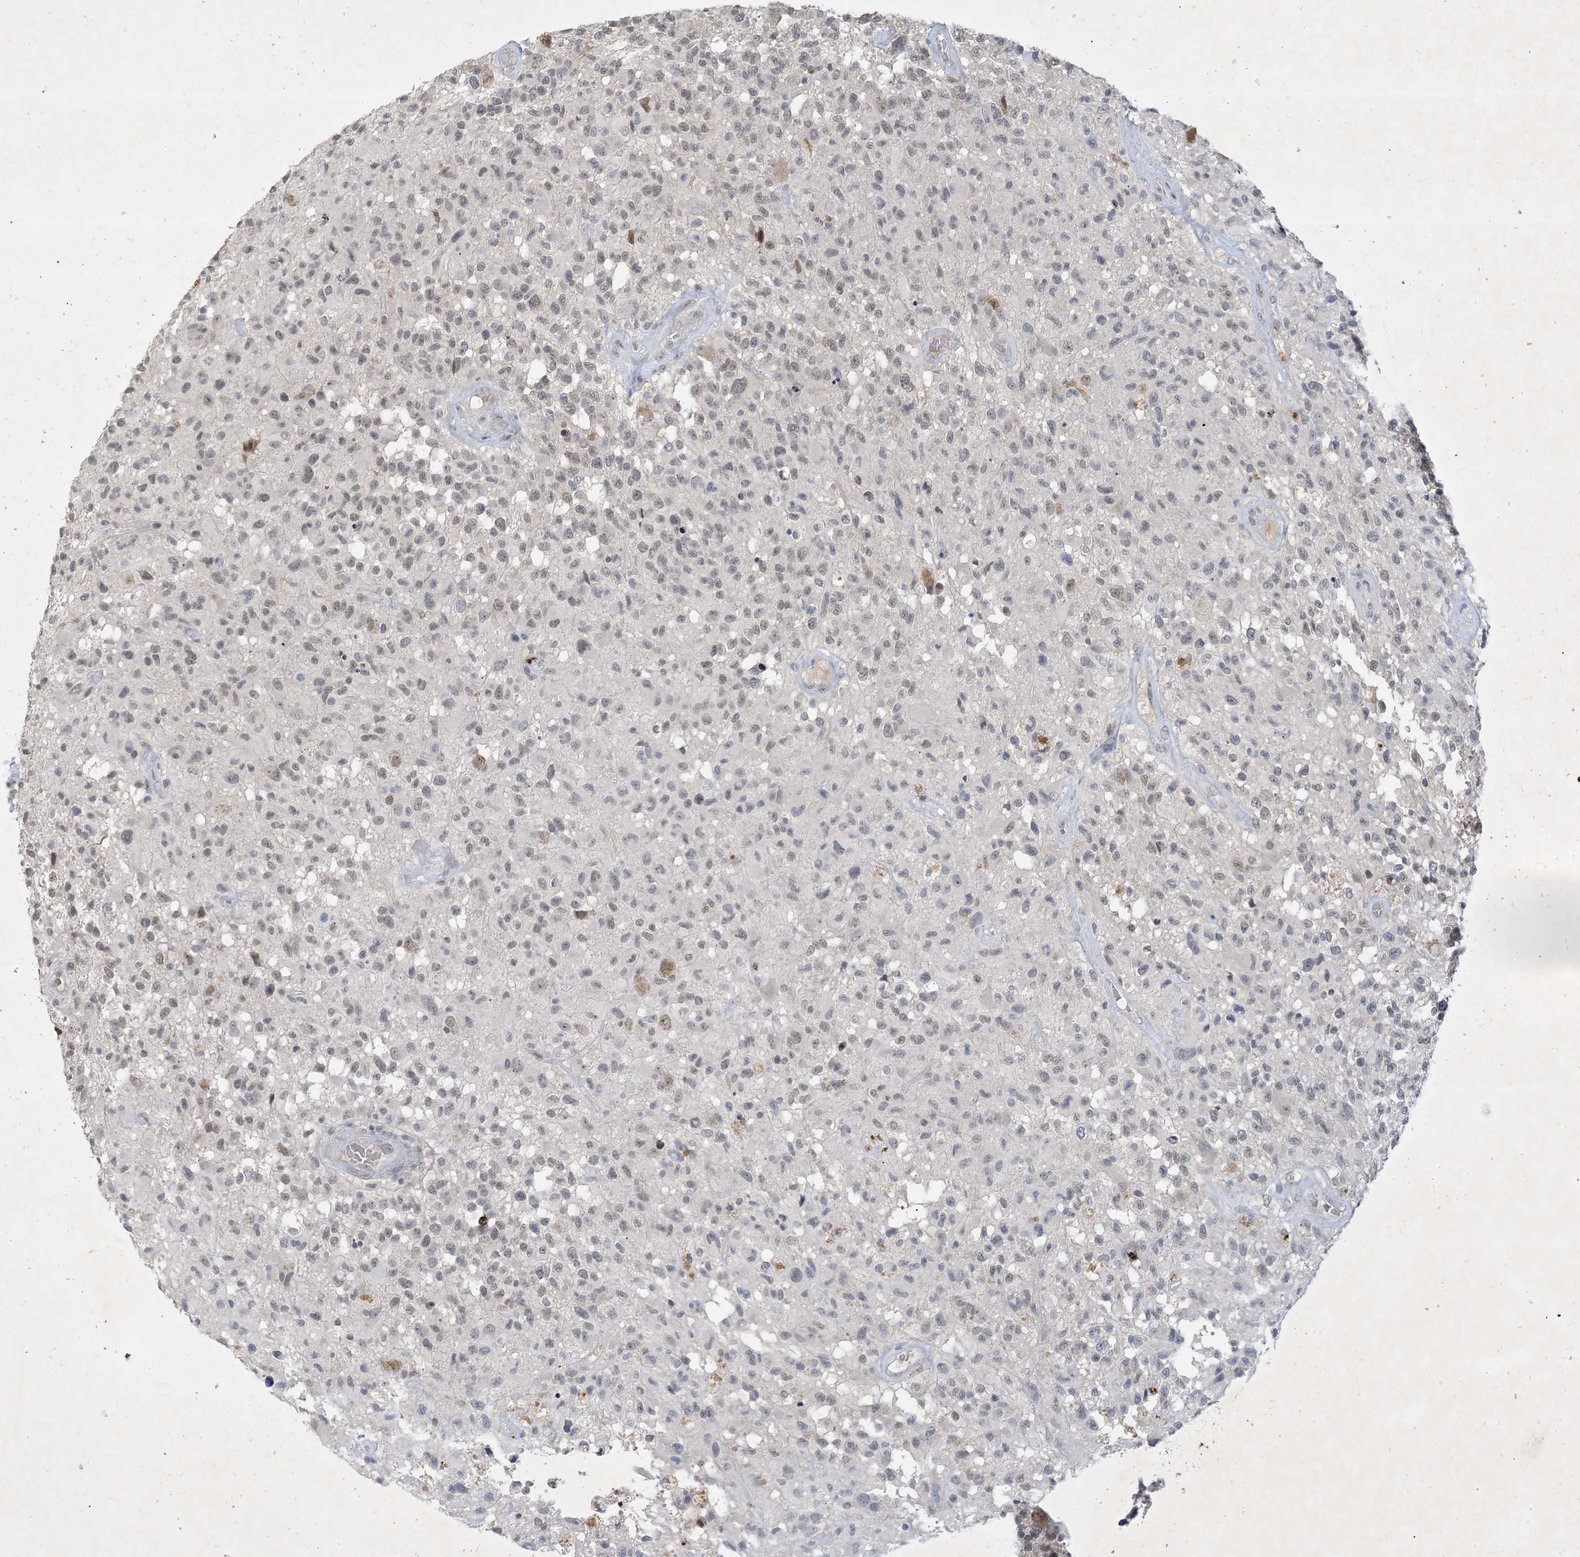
{"staining": {"intensity": "weak", "quantity": "<25%", "location": "nuclear"}, "tissue": "glioma", "cell_type": "Tumor cells", "image_type": "cancer", "snomed": [{"axis": "morphology", "description": "Glioma, malignant, High grade"}, {"axis": "morphology", "description": "Glioblastoma, NOS"}, {"axis": "topography", "description": "Brain"}], "caption": "A histopathology image of human glioblastoma is negative for staining in tumor cells.", "gene": "ZNF674", "patient": {"sex": "male", "age": 60}}